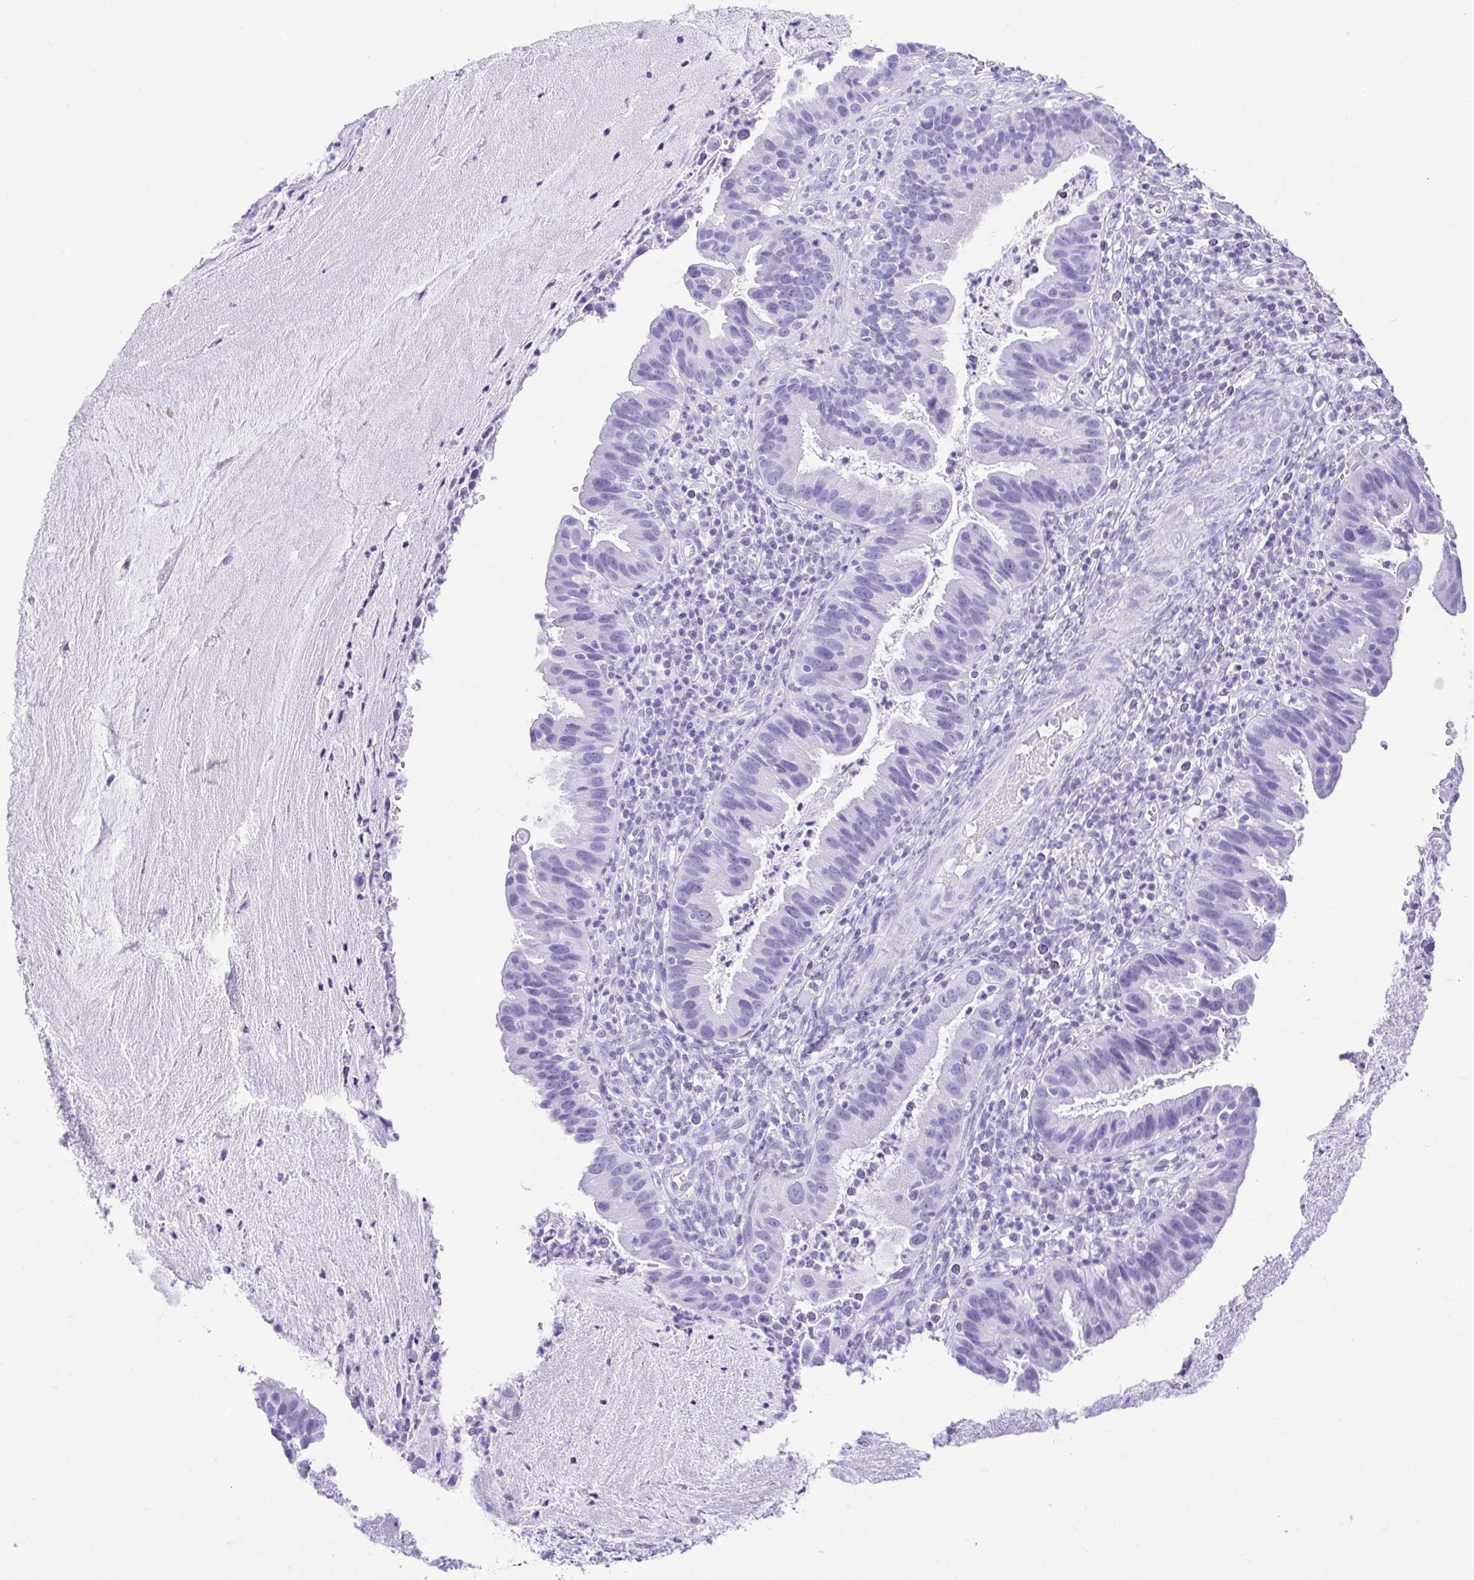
{"staining": {"intensity": "negative", "quantity": "none", "location": "none"}, "tissue": "cervical cancer", "cell_type": "Tumor cells", "image_type": "cancer", "snomed": [{"axis": "morphology", "description": "Adenocarcinoma, NOS"}, {"axis": "topography", "description": "Cervix"}], "caption": "High magnification brightfield microscopy of cervical cancer stained with DAB (brown) and counterstained with hematoxylin (blue): tumor cells show no significant staining.", "gene": "CDSN", "patient": {"sex": "female", "age": 34}}